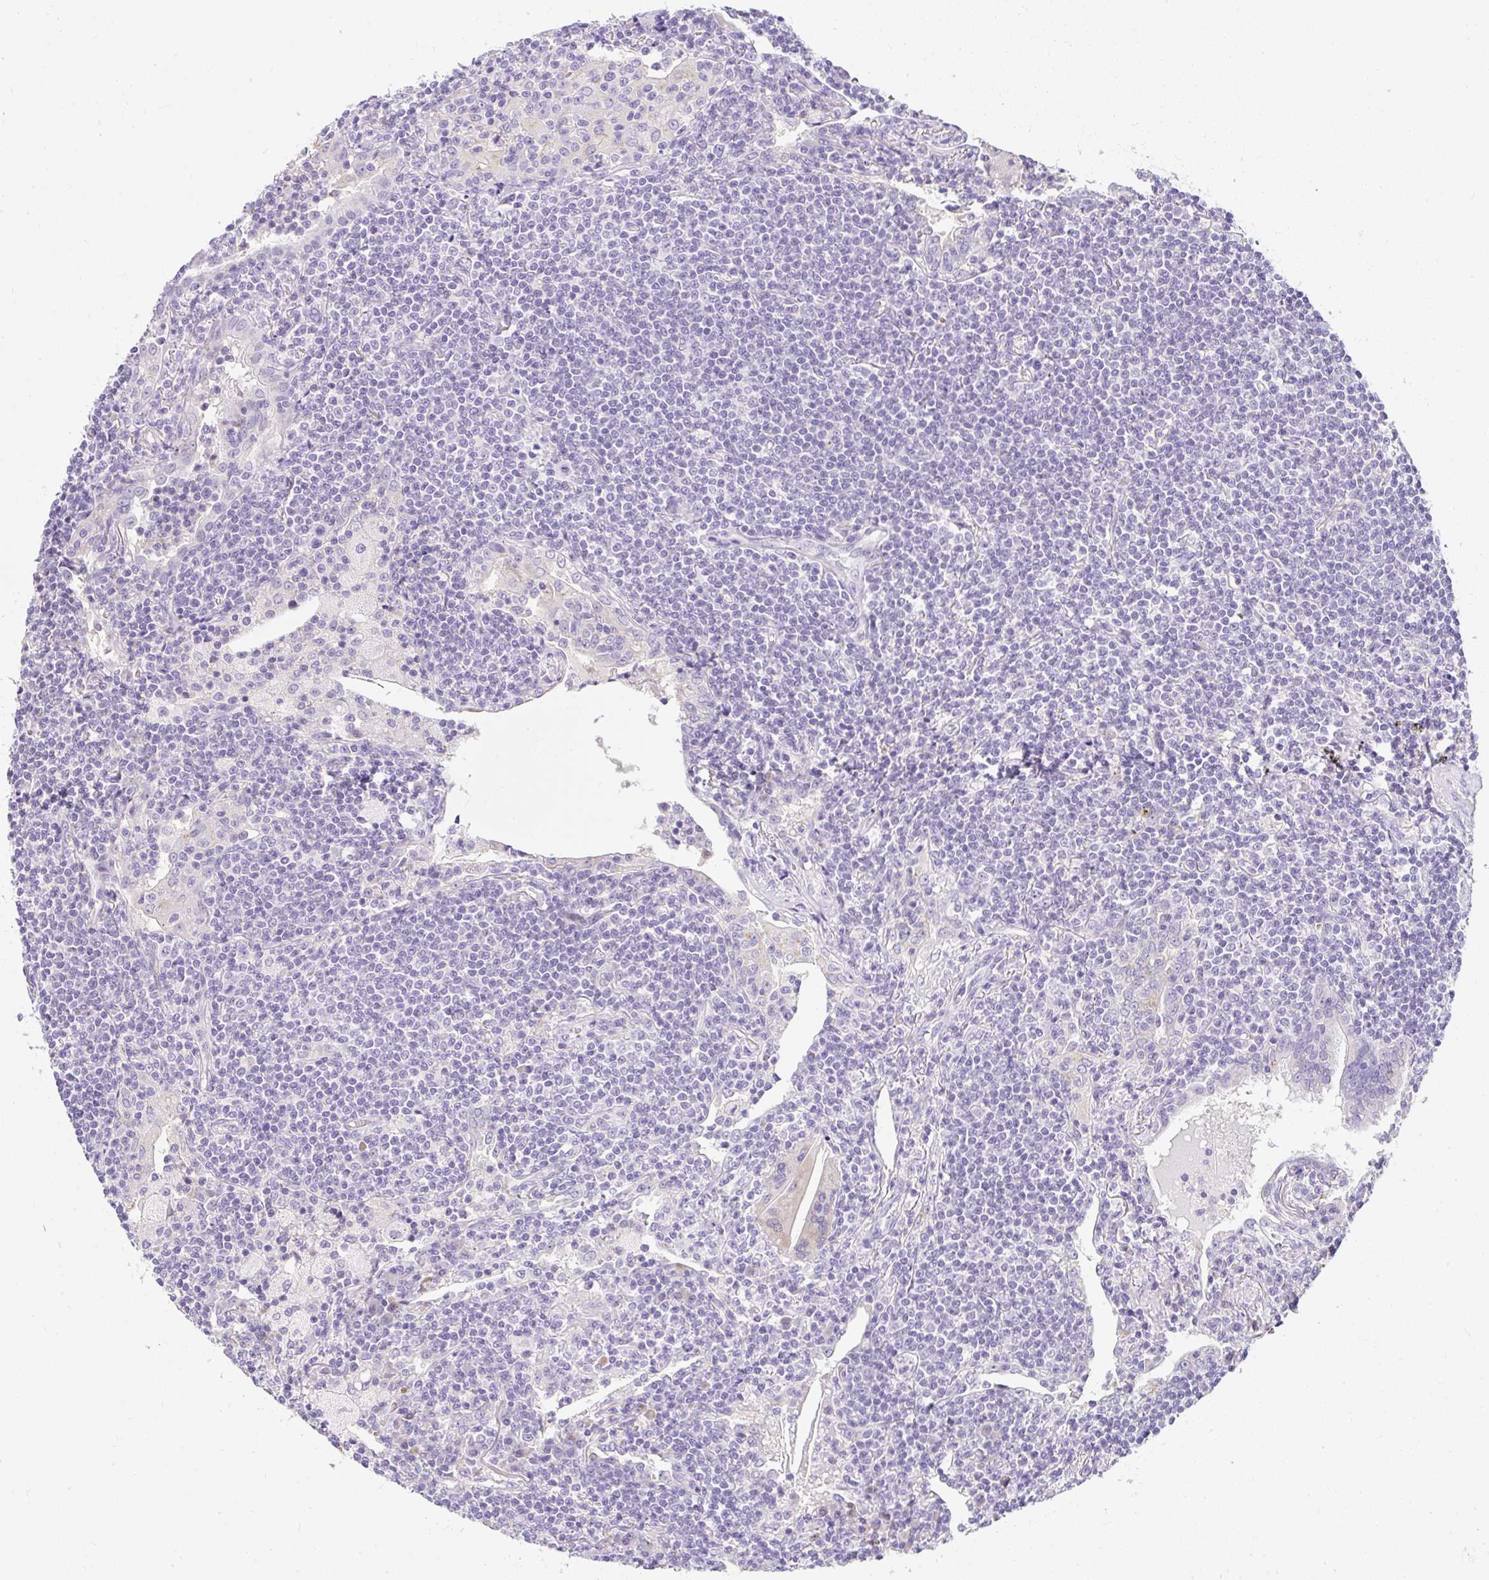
{"staining": {"intensity": "negative", "quantity": "none", "location": "none"}, "tissue": "lymphoma", "cell_type": "Tumor cells", "image_type": "cancer", "snomed": [{"axis": "morphology", "description": "Malignant lymphoma, non-Hodgkin's type, Low grade"}, {"axis": "topography", "description": "Lung"}], "caption": "This is an immunohistochemistry (IHC) image of lymphoma. There is no expression in tumor cells.", "gene": "DTX4", "patient": {"sex": "female", "age": 71}}